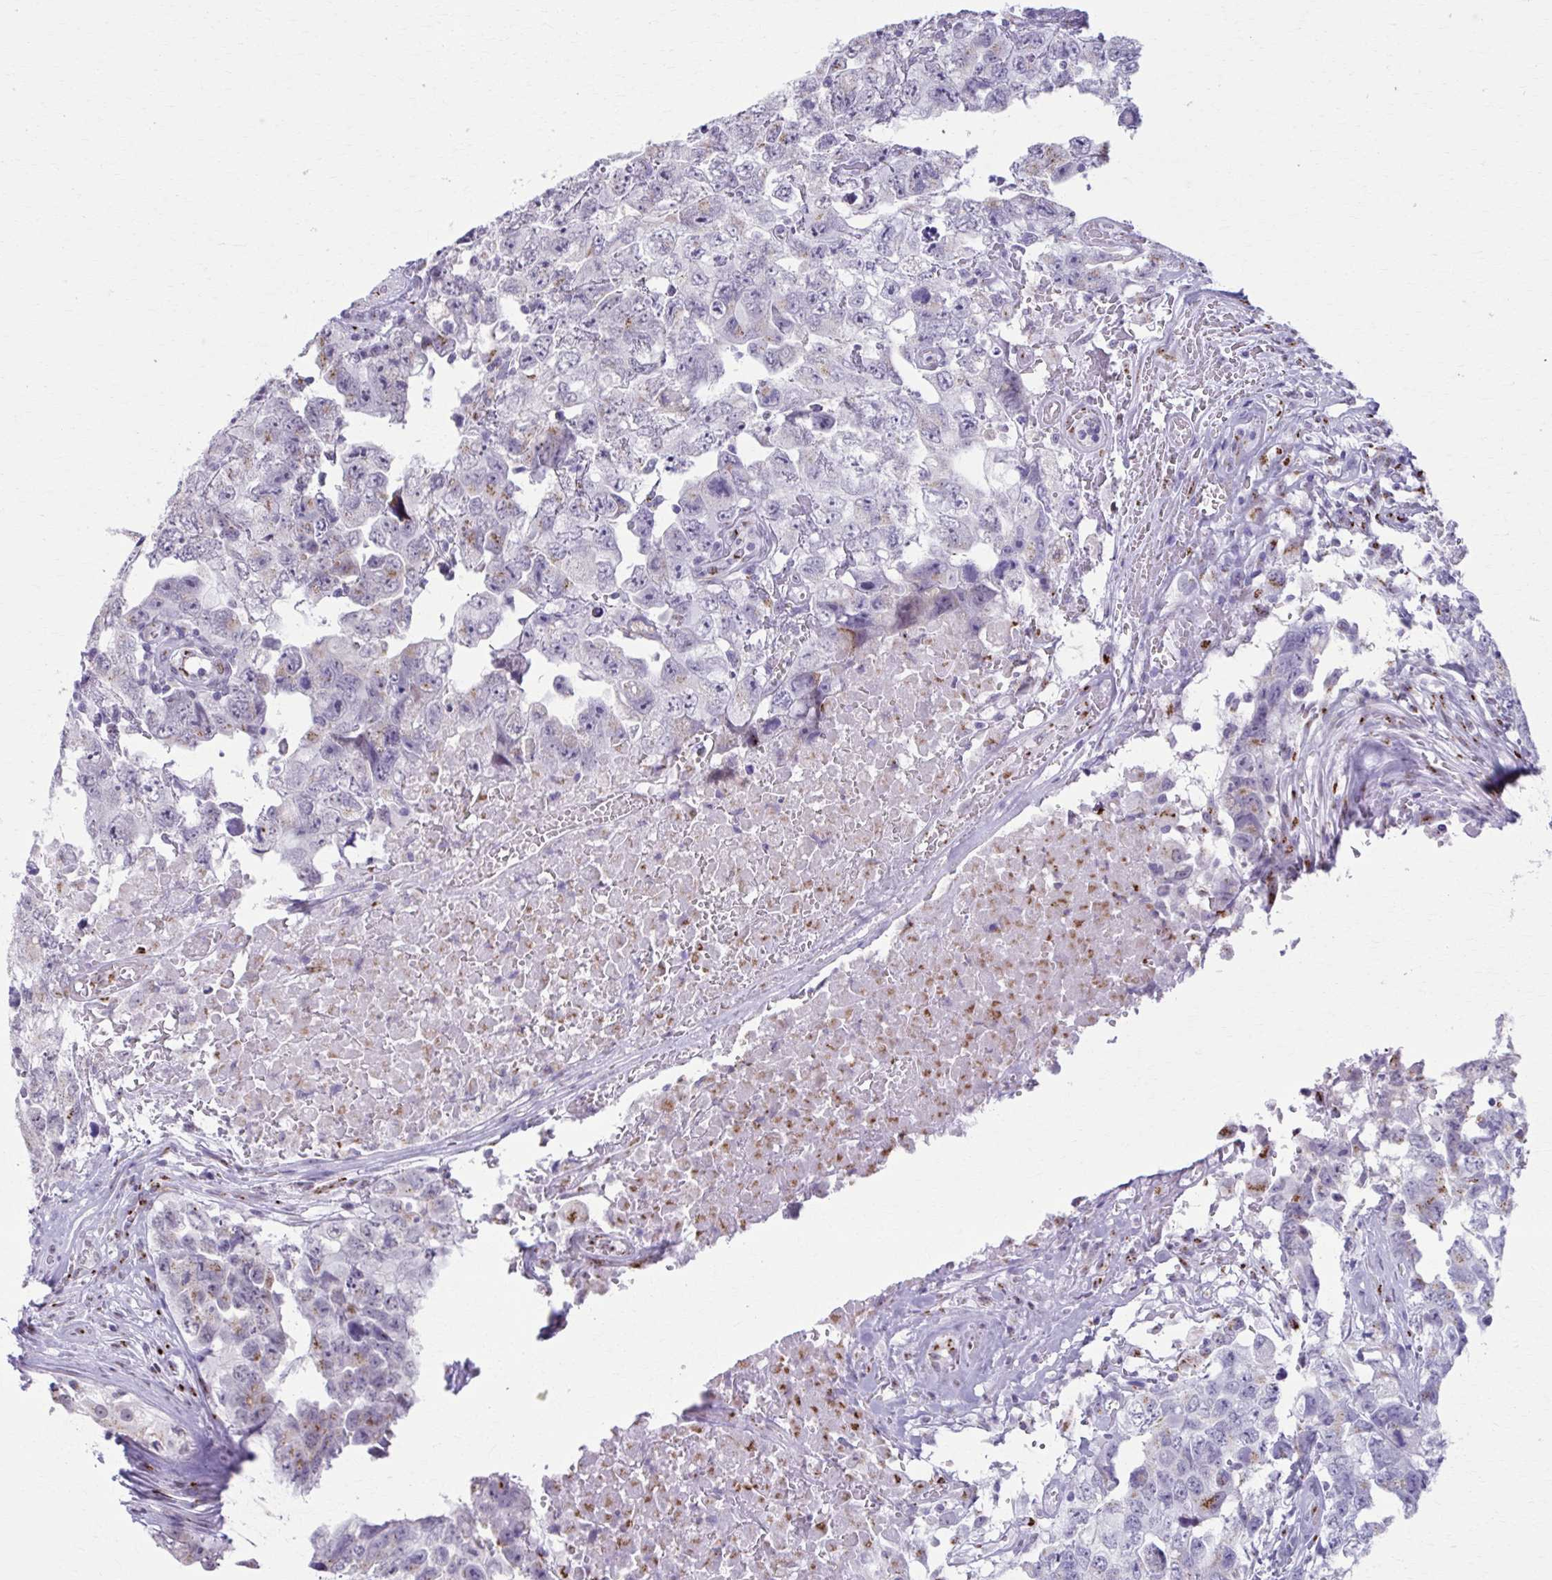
{"staining": {"intensity": "weak", "quantity": "<25%", "location": "cytoplasmic/membranous"}, "tissue": "testis cancer", "cell_type": "Tumor cells", "image_type": "cancer", "snomed": [{"axis": "morphology", "description": "Carcinoma, Embryonal, NOS"}, {"axis": "topography", "description": "Testis"}], "caption": "Tumor cells show no significant positivity in testis embryonal carcinoma.", "gene": "ZNF682", "patient": {"sex": "male", "age": 22}}